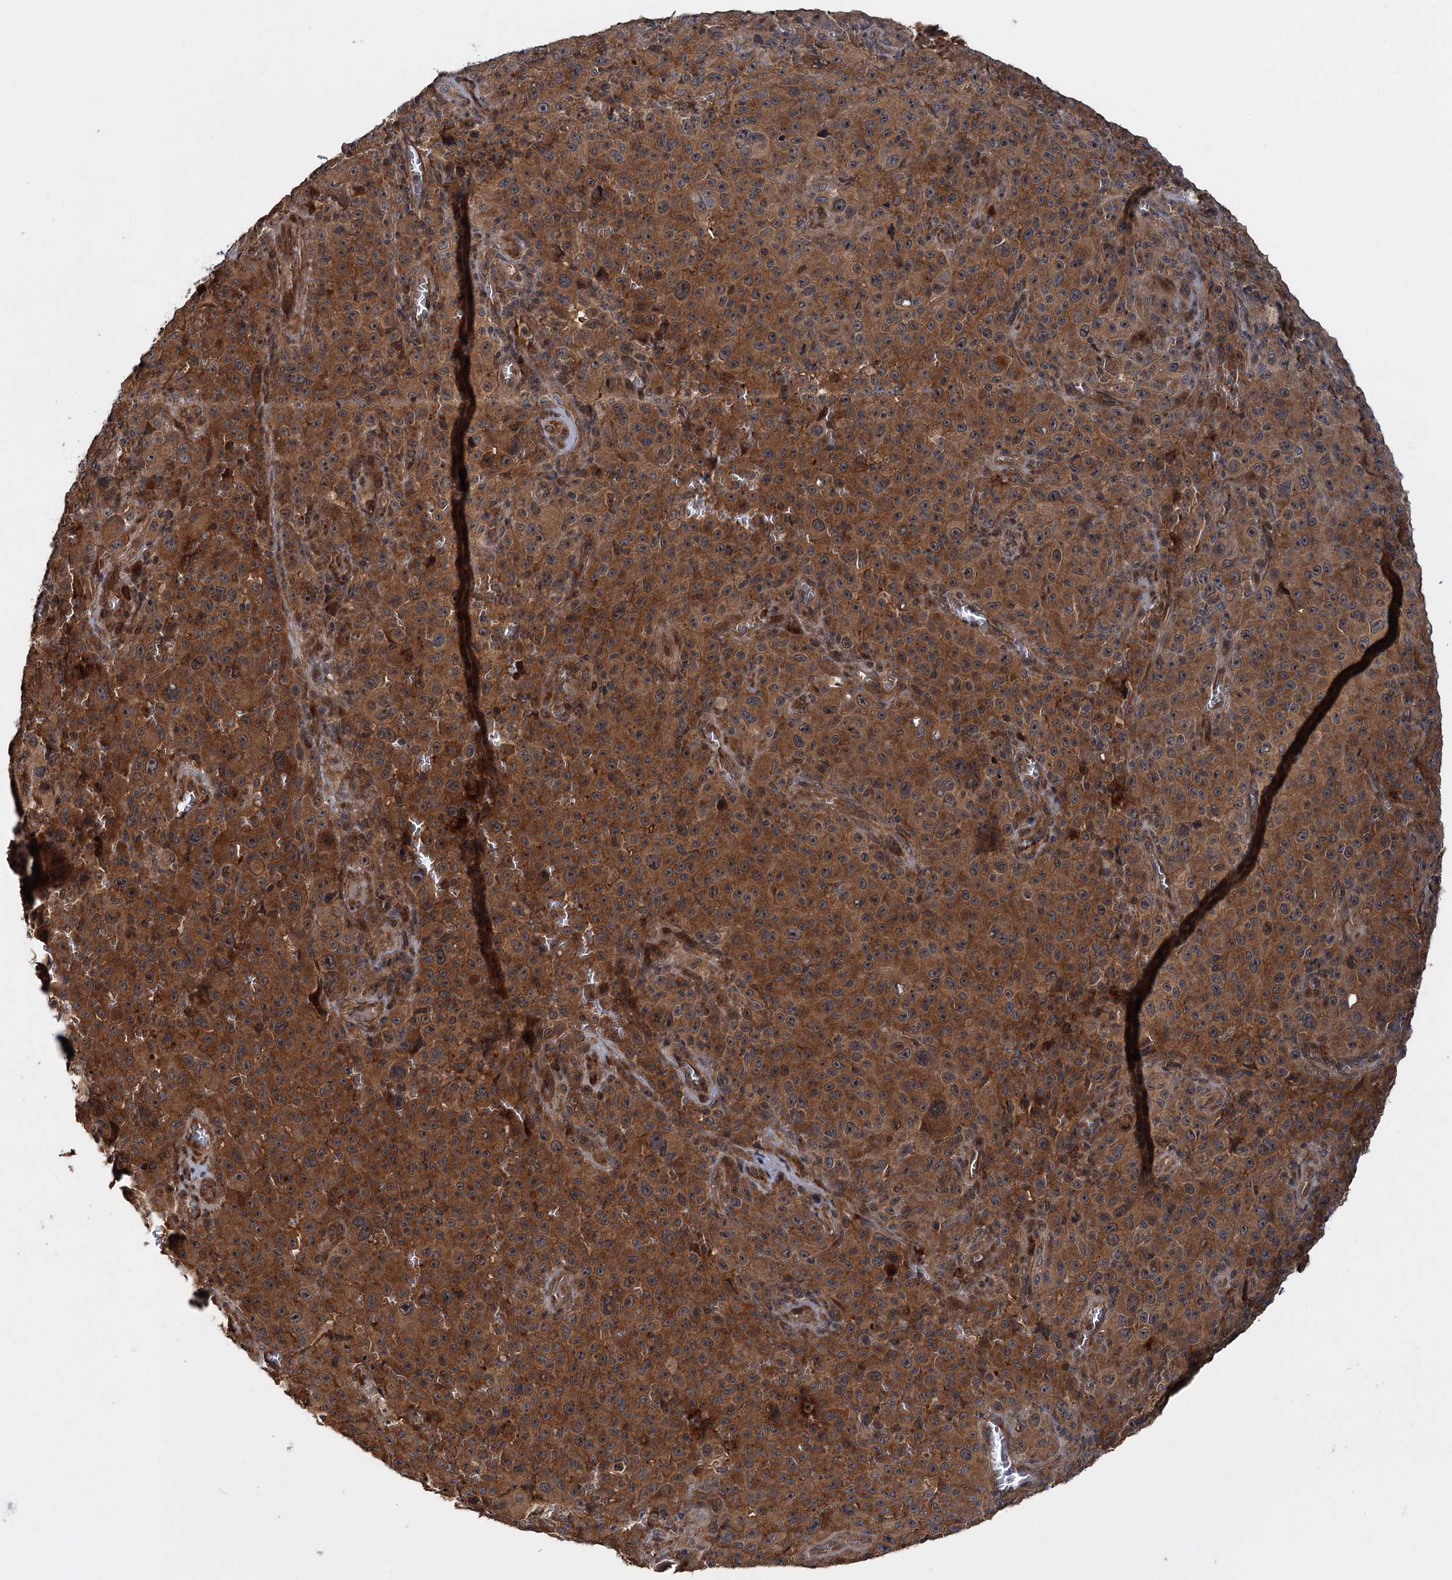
{"staining": {"intensity": "strong", "quantity": ">75%", "location": "cytoplasmic/membranous"}, "tissue": "melanoma", "cell_type": "Tumor cells", "image_type": "cancer", "snomed": [{"axis": "morphology", "description": "Malignant melanoma, NOS"}, {"axis": "topography", "description": "Skin"}], "caption": "Protein staining of melanoma tissue exhibits strong cytoplasmic/membranous positivity in approximately >75% of tumor cells.", "gene": "KANSL2", "patient": {"sex": "female", "age": 82}}